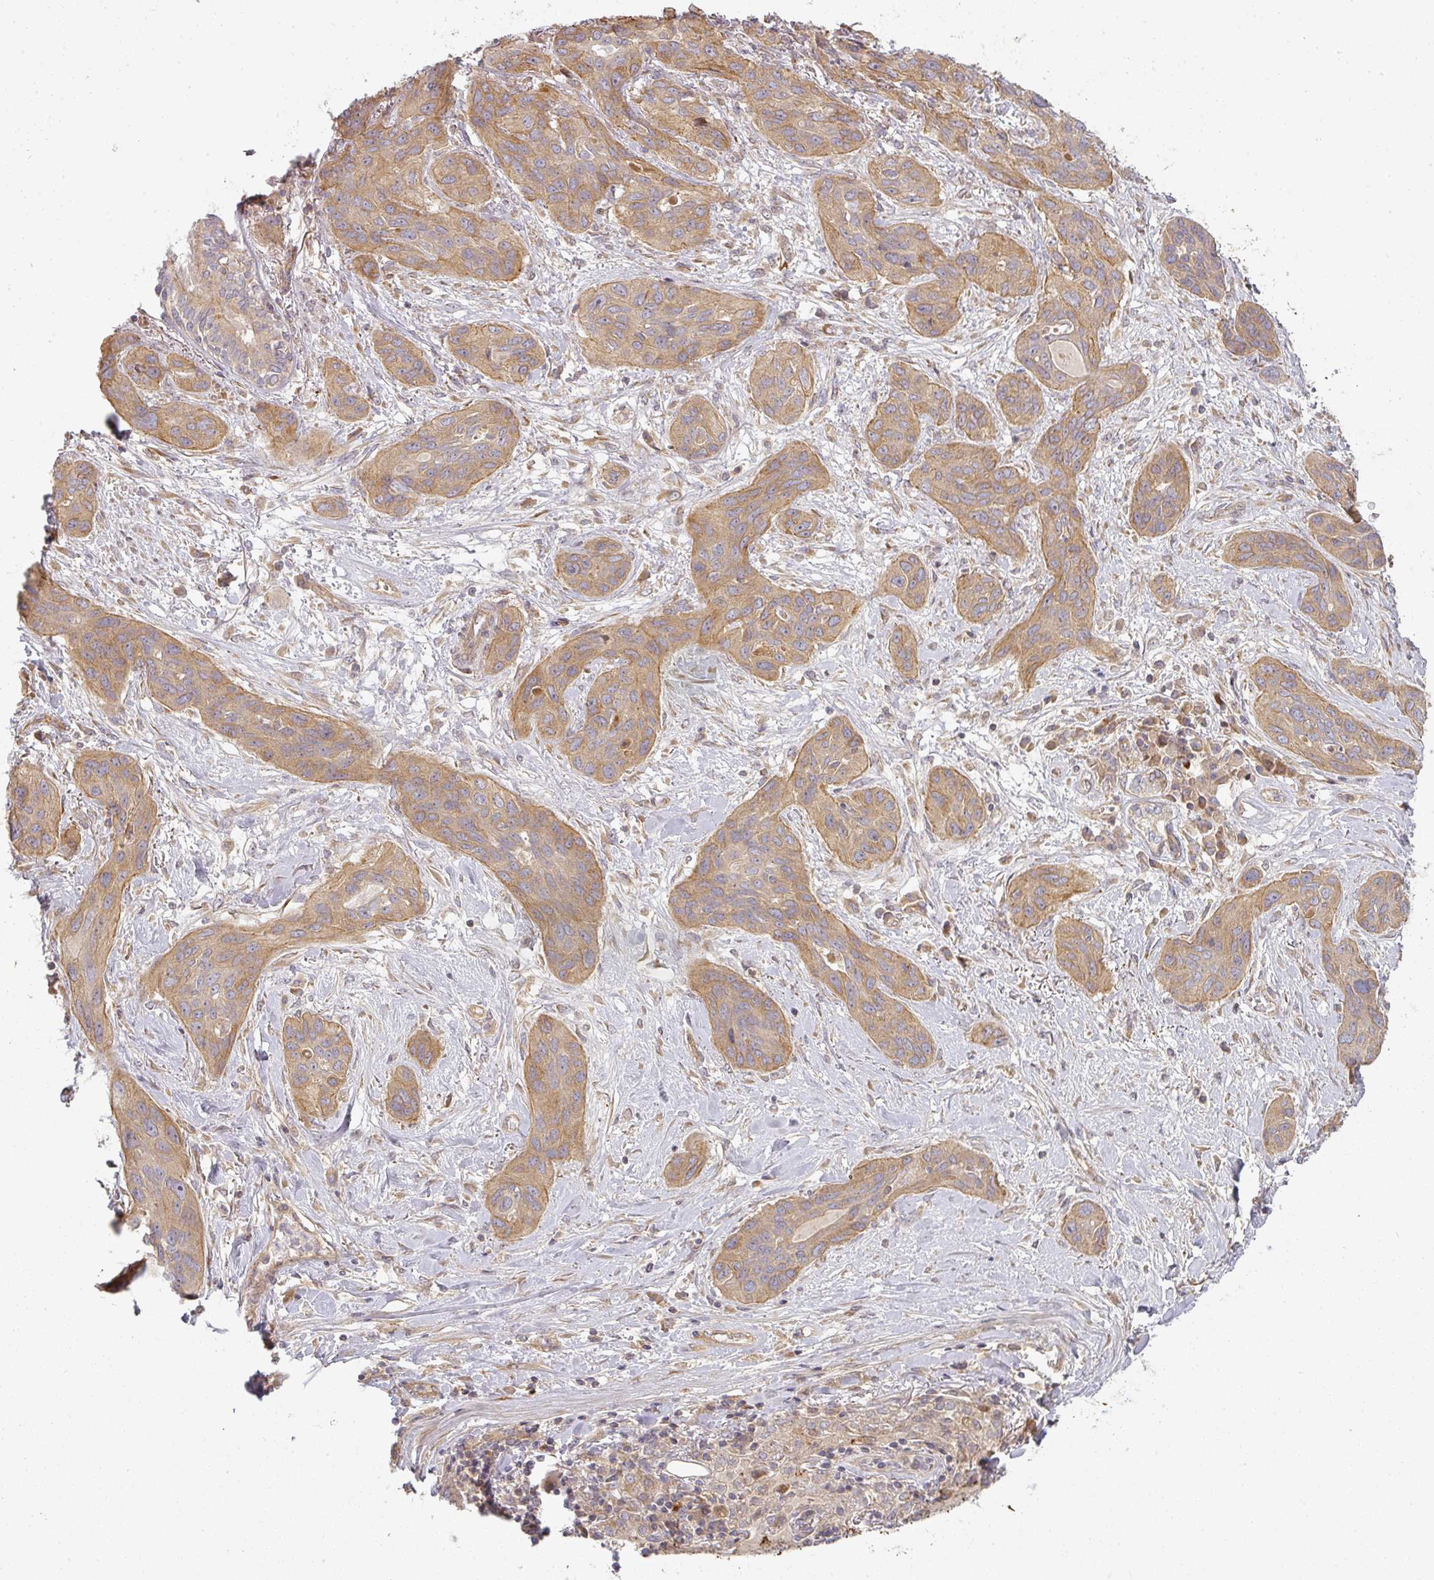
{"staining": {"intensity": "moderate", "quantity": "25%-75%", "location": "cytoplasmic/membranous"}, "tissue": "lung cancer", "cell_type": "Tumor cells", "image_type": "cancer", "snomed": [{"axis": "morphology", "description": "Squamous cell carcinoma, NOS"}, {"axis": "topography", "description": "Lung"}], "caption": "Immunohistochemistry (IHC) of human squamous cell carcinoma (lung) shows medium levels of moderate cytoplasmic/membranous staining in about 25%-75% of tumor cells.", "gene": "CNOT1", "patient": {"sex": "female", "age": 70}}